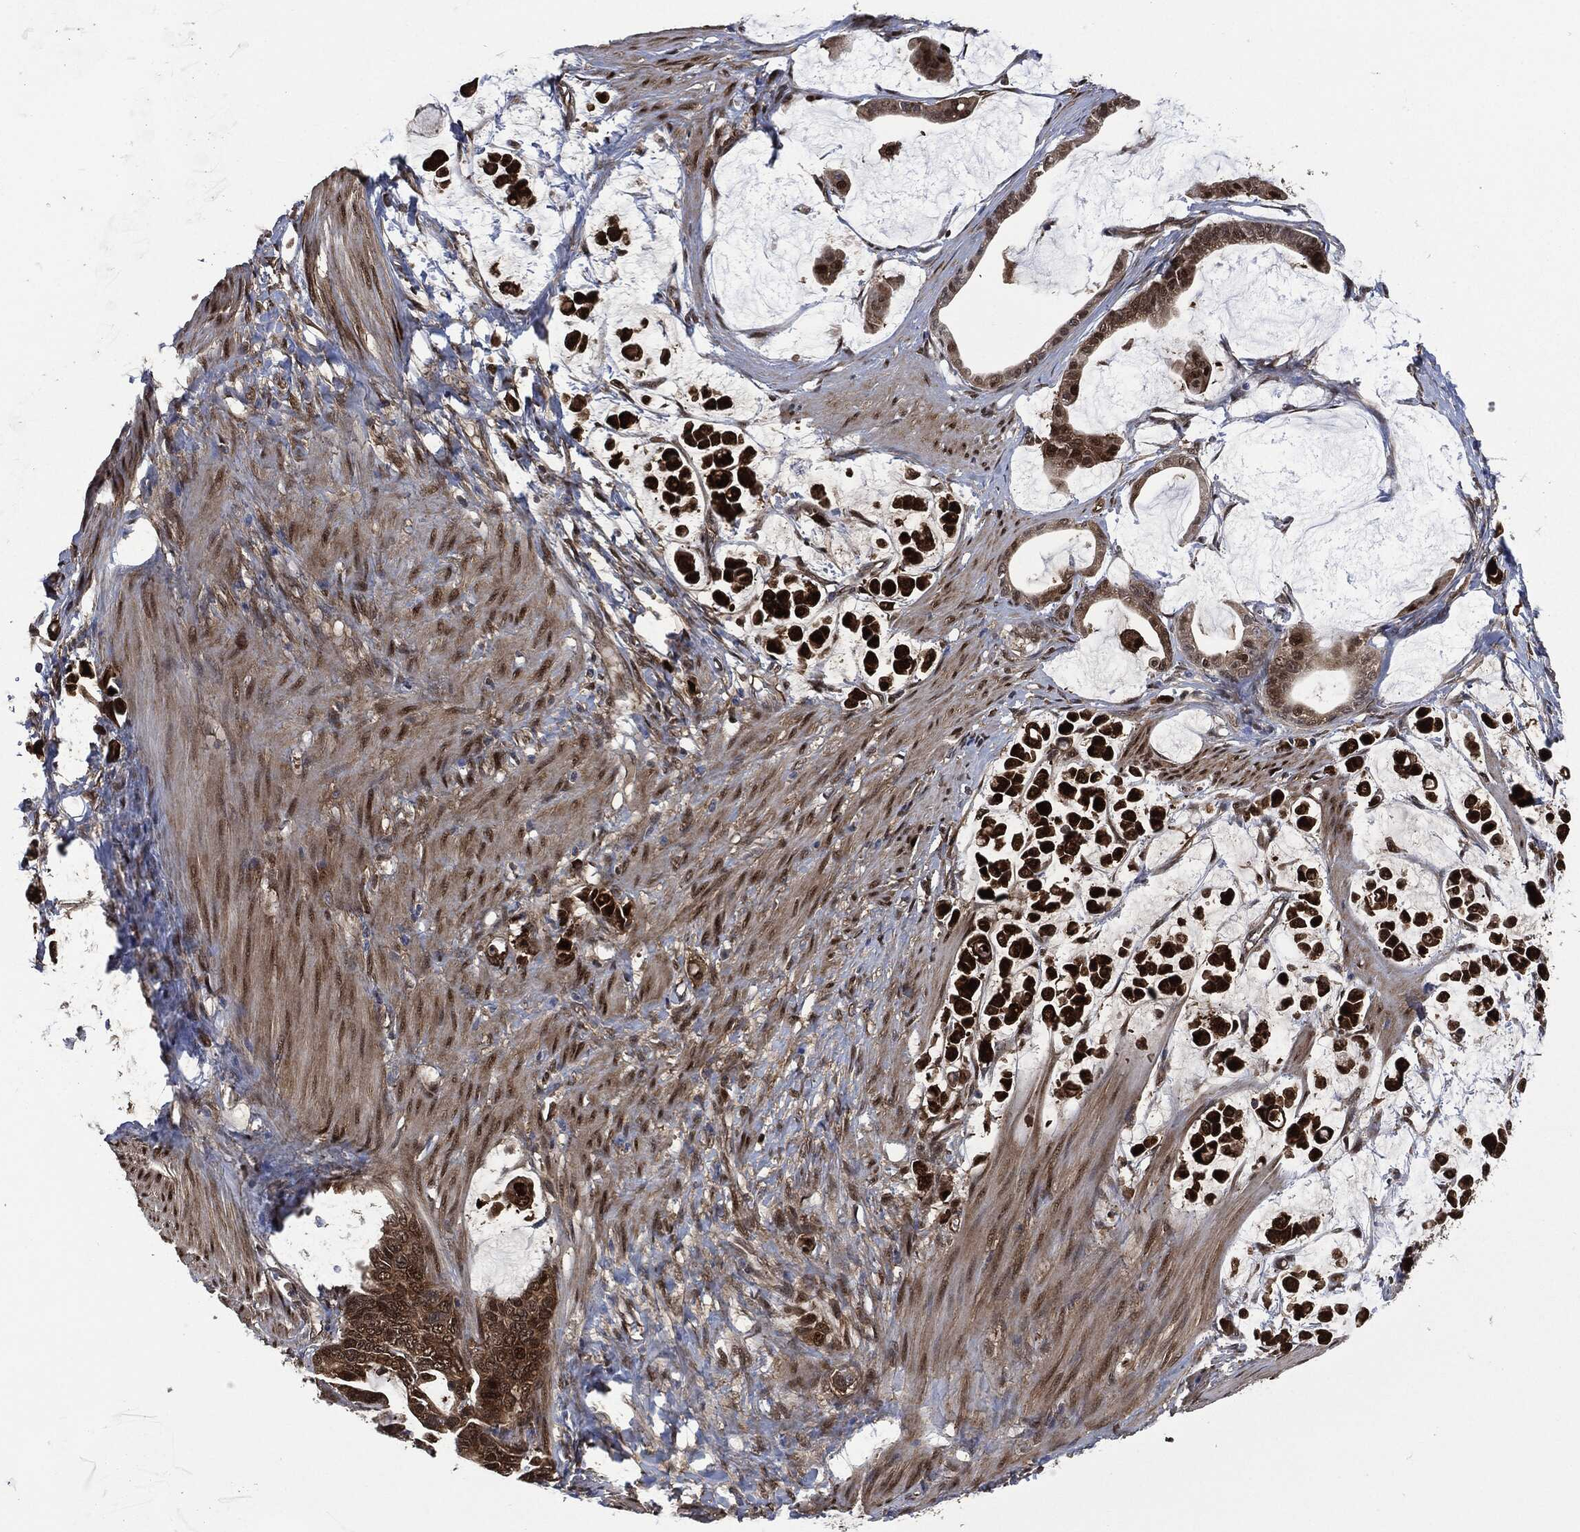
{"staining": {"intensity": "strong", "quantity": ">75%", "location": "cytoplasmic/membranous,nuclear"}, "tissue": "stomach cancer", "cell_type": "Tumor cells", "image_type": "cancer", "snomed": [{"axis": "morphology", "description": "Adenocarcinoma, NOS"}, {"axis": "topography", "description": "Stomach"}], "caption": "This histopathology image reveals immunohistochemistry staining of stomach cancer, with high strong cytoplasmic/membranous and nuclear expression in approximately >75% of tumor cells.", "gene": "DCTN1", "patient": {"sex": "male", "age": 82}}